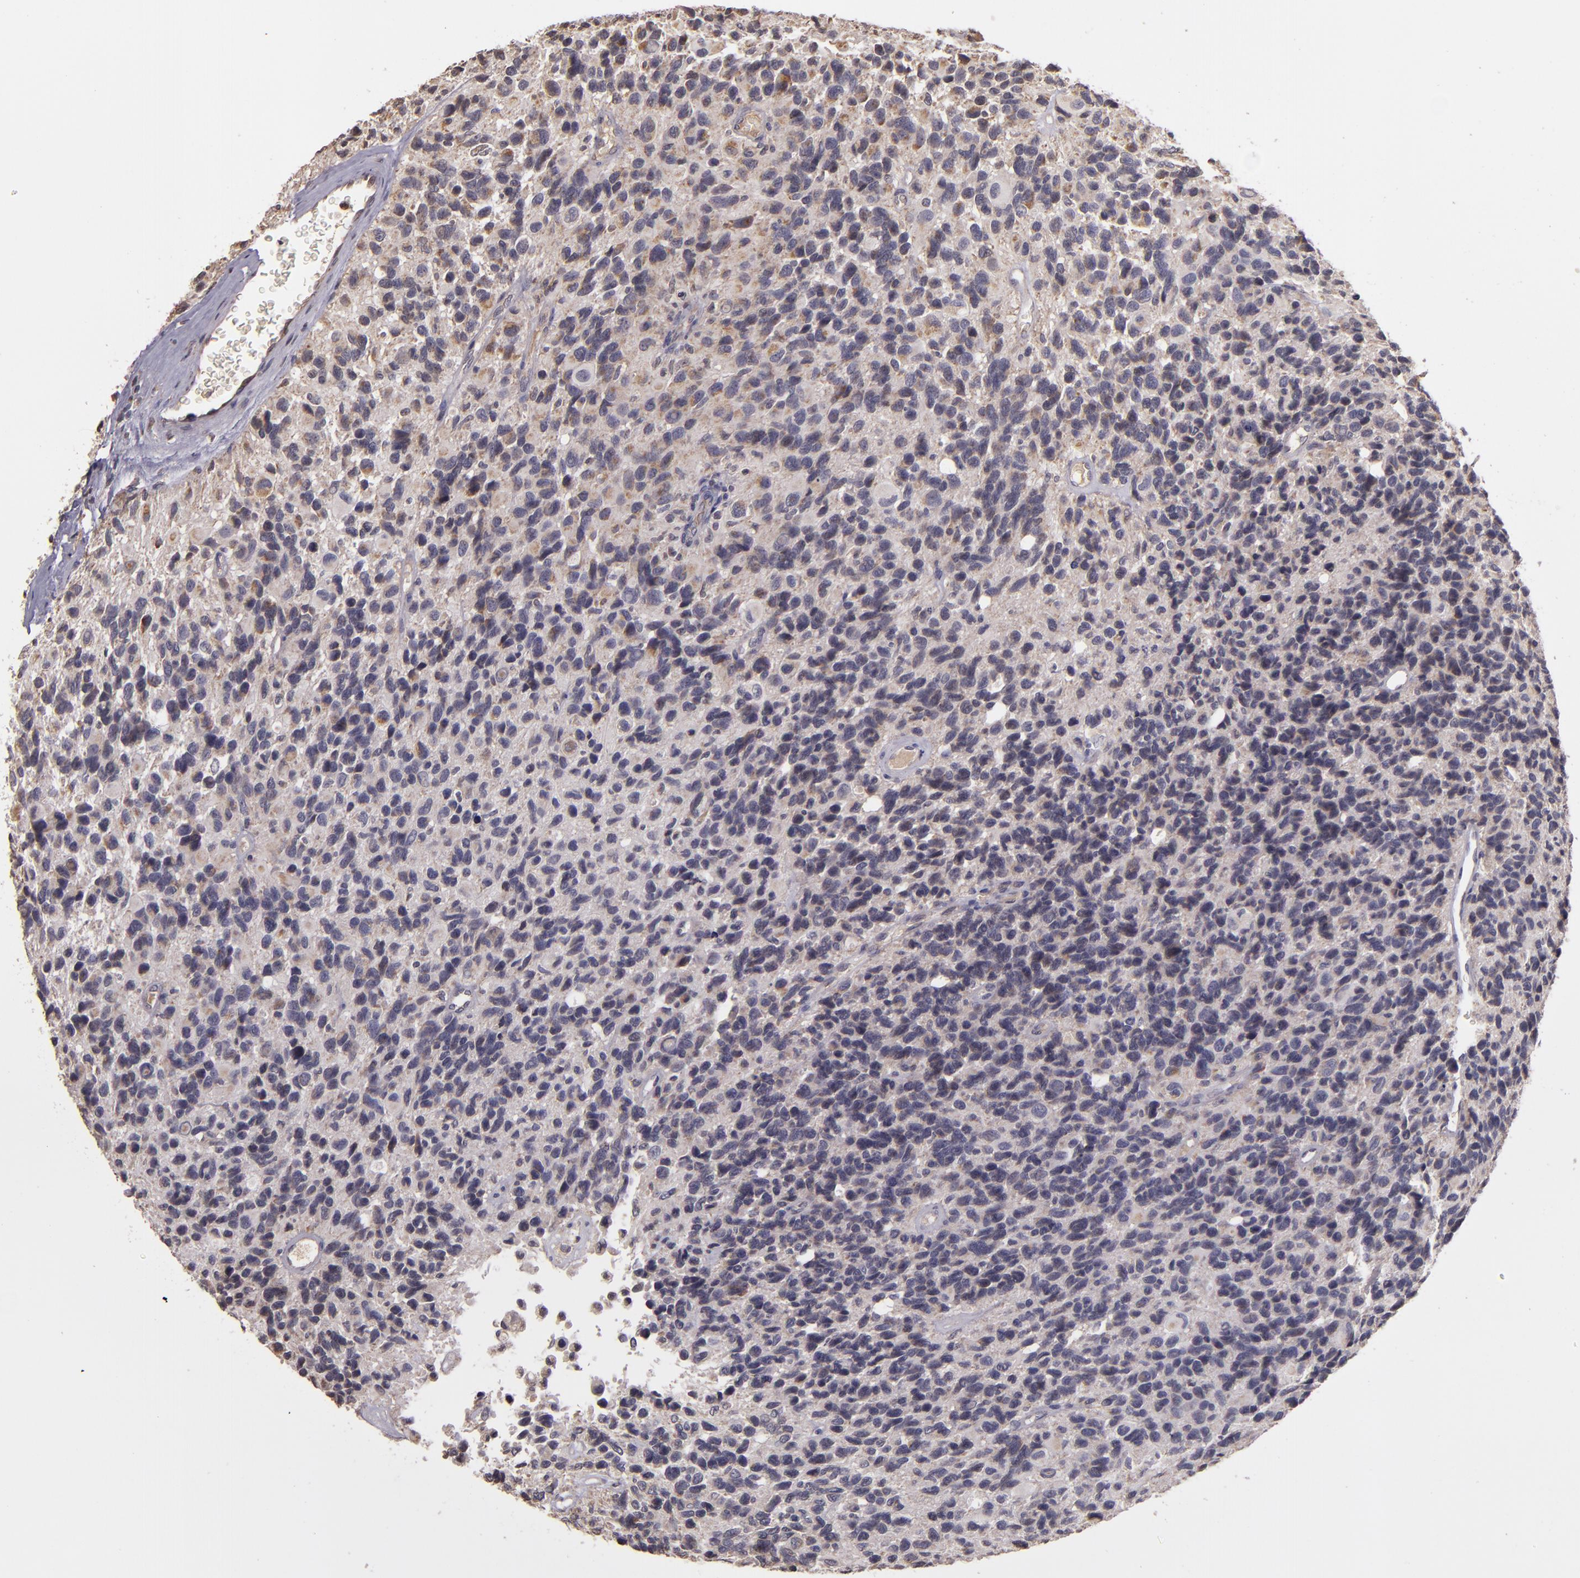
{"staining": {"intensity": "weak", "quantity": "<25%", "location": "cytoplasmic/membranous"}, "tissue": "glioma", "cell_type": "Tumor cells", "image_type": "cancer", "snomed": [{"axis": "morphology", "description": "Glioma, malignant, High grade"}, {"axis": "topography", "description": "Brain"}], "caption": "IHC image of human glioma stained for a protein (brown), which shows no expression in tumor cells. The staining is performed using DAB brown chromogen with nuclei counter-stained in using hematoxylin.", "gene": "ABL1", "patient": {"sex": "male", "age": 77}}